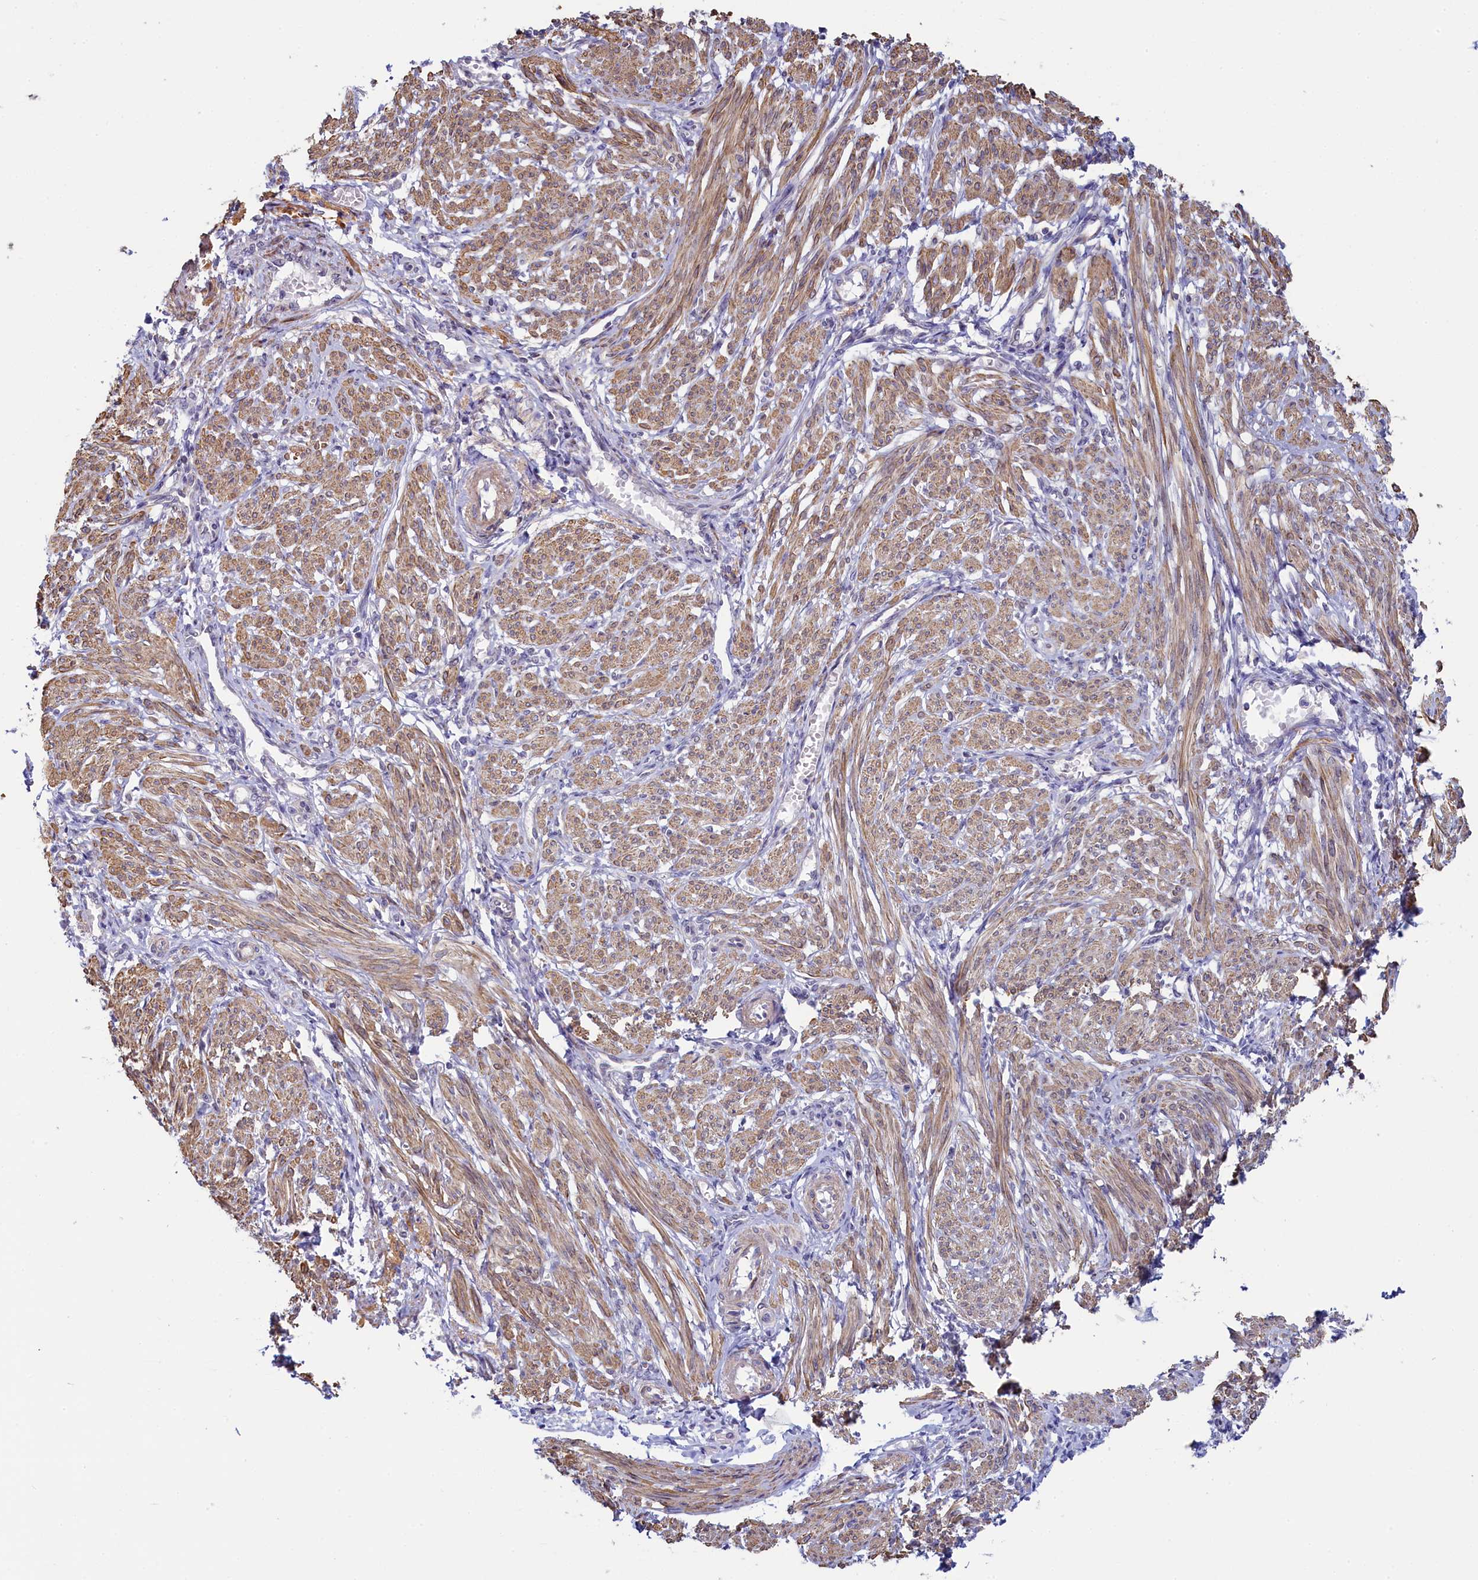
{"staining": {"intensity": "moderate", "quantity": "25%-75%", "location": "cytoplasmic/membranous"}, "tissue": "smooth muscle", "cell_type": "Smooth muscle cells", "image_type": "normal", "snomed": [{"axis": "morphology", "description": "Normal tissue, NOS"}, {"axis": "topography", "description": "Smooth muscle"}], "caption": "Immunohistochemical staining of benign human smooth muscle exhibits 25%-75% levels of moderate cytoplasmic/membranous protein expression in about 25%-75% of smooth muscle cells.", "gene": "INTS14", "patient": {"sex": "female", "age": 39}}